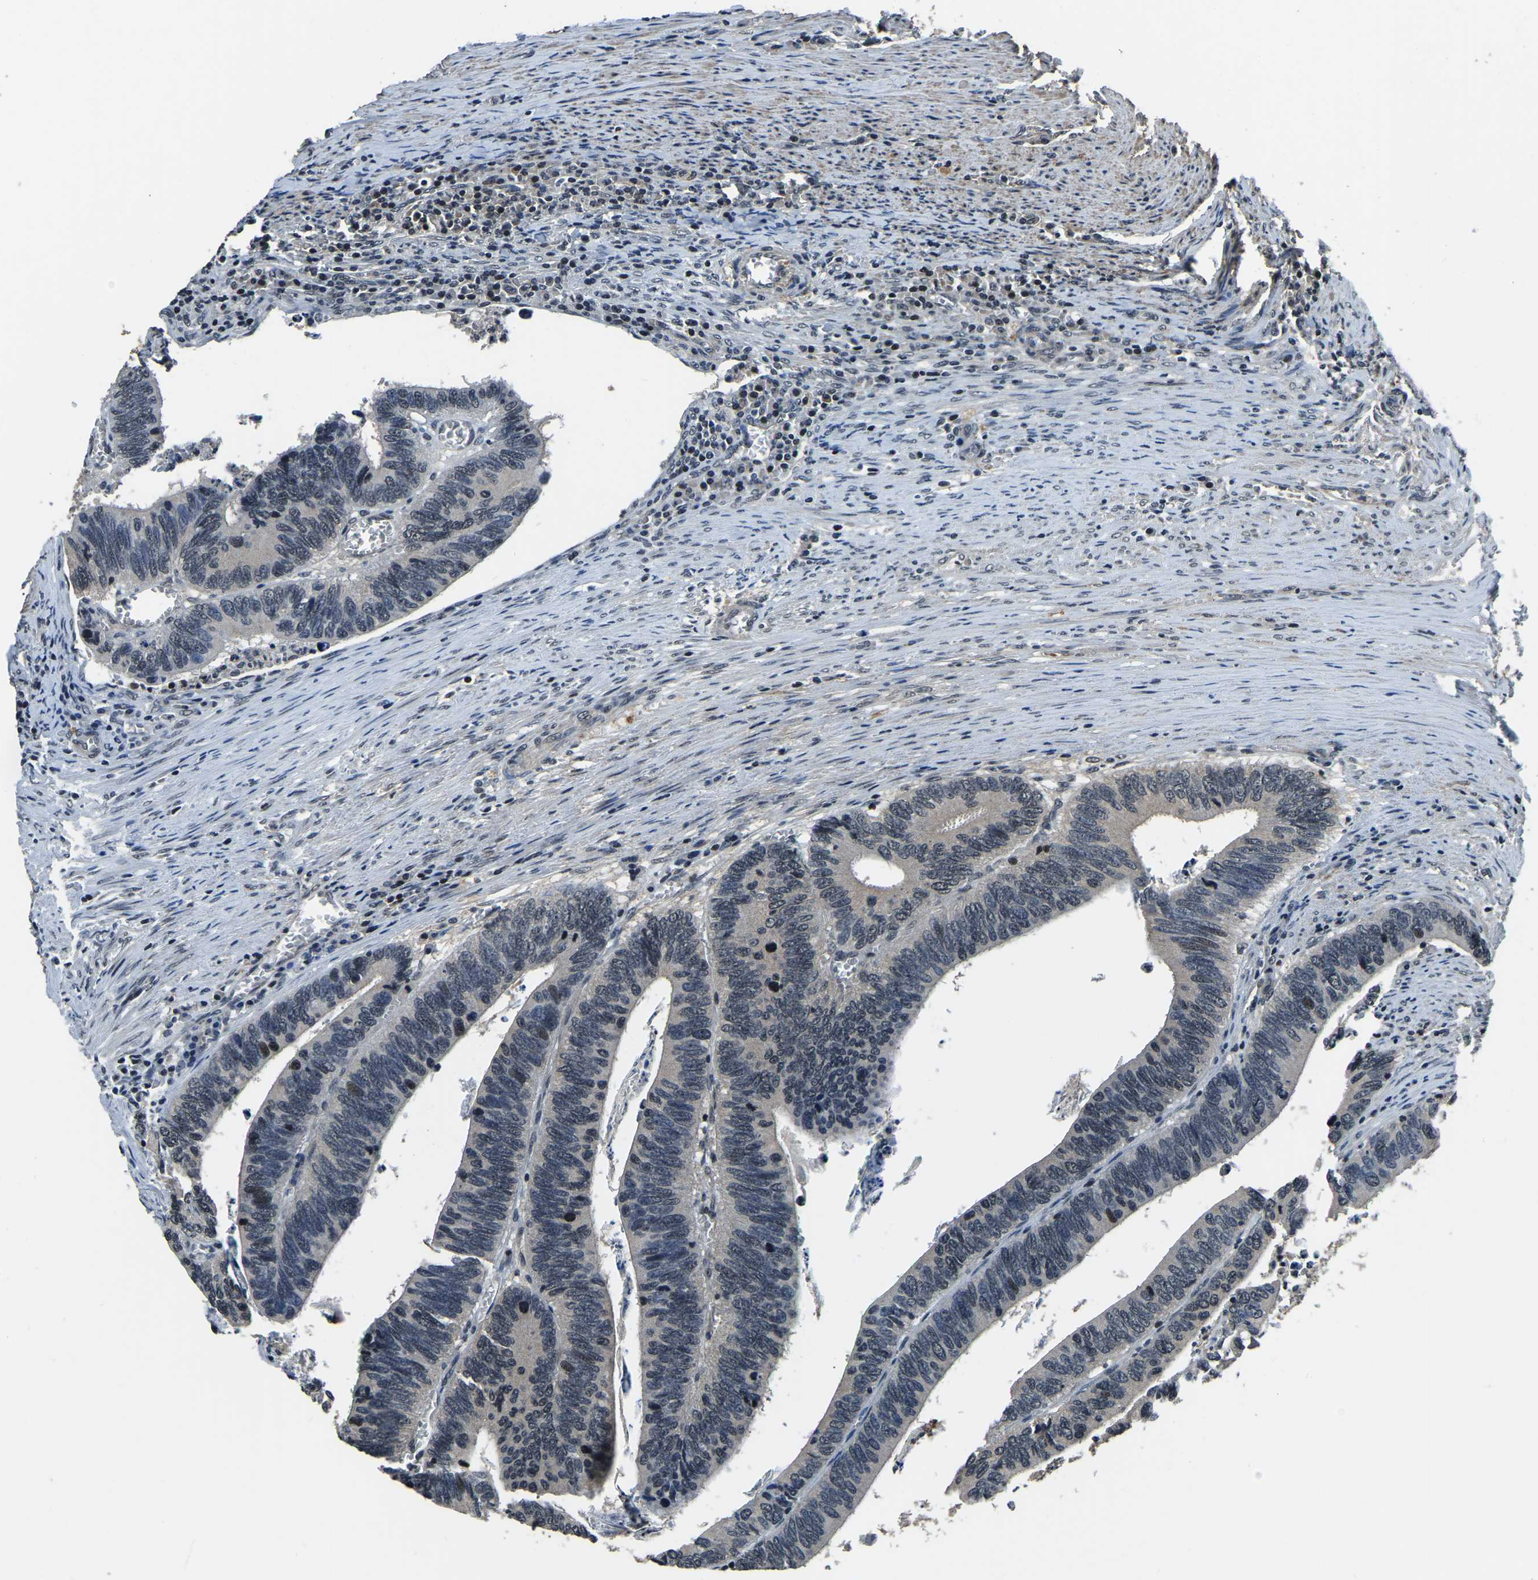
{"staining": {"intensity": "negative", "quantity": "none", "location": "none"}, "tissue": "colorectal cancer", "cell_type": "Tumor cells", "image_type": "cancer", "snomed": [{"axis": "morphology", "description": "Adenocarcinoma, NOS"}, {"axis": "topography", "description": "Colon"}], "caption": "Photomicrograph shows no protein expression in tumor cells of colorectal cancer tissue.", "gene": "ANKIB1", "patient": {"sex": "male", "age": 72}}